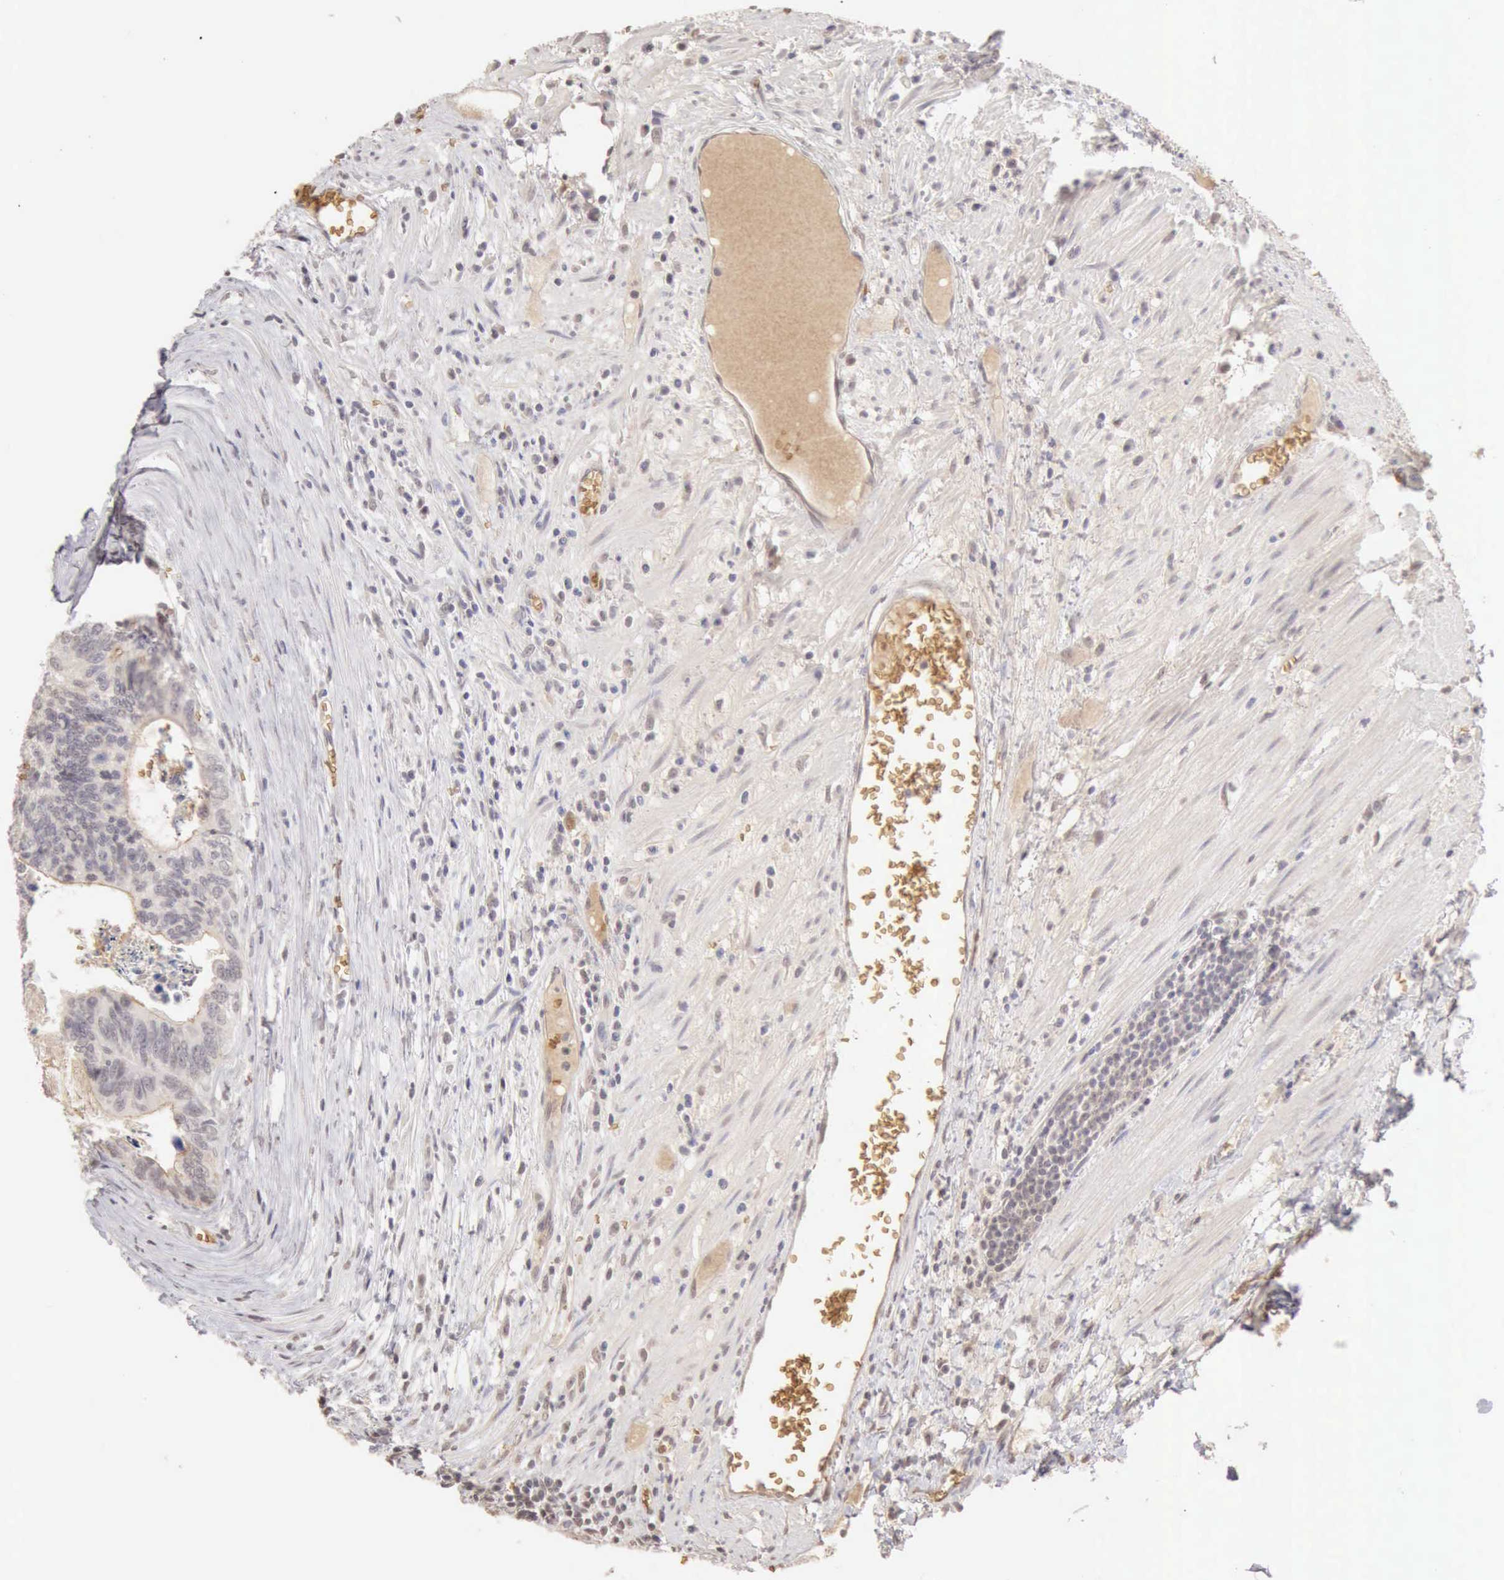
{"staining": {"intensity": "negative", "quantity": "none", "location": "none"}, "tissue": "colorectal cancer", "cell_type": "Tumor cells", "image_type": "cancer", "snomed": [{"axis": "morphology", "description": "Adenocarcinoma, NOS"}, {"axis": "topography", "description": "Colon"}], "caption": "Human colorectal cancer (adenocarcinoma) stained for a protein using IHC shows no staining in tumor cells.", "gene": "CFI", "patient": {"sex": "male", "age": 72}}